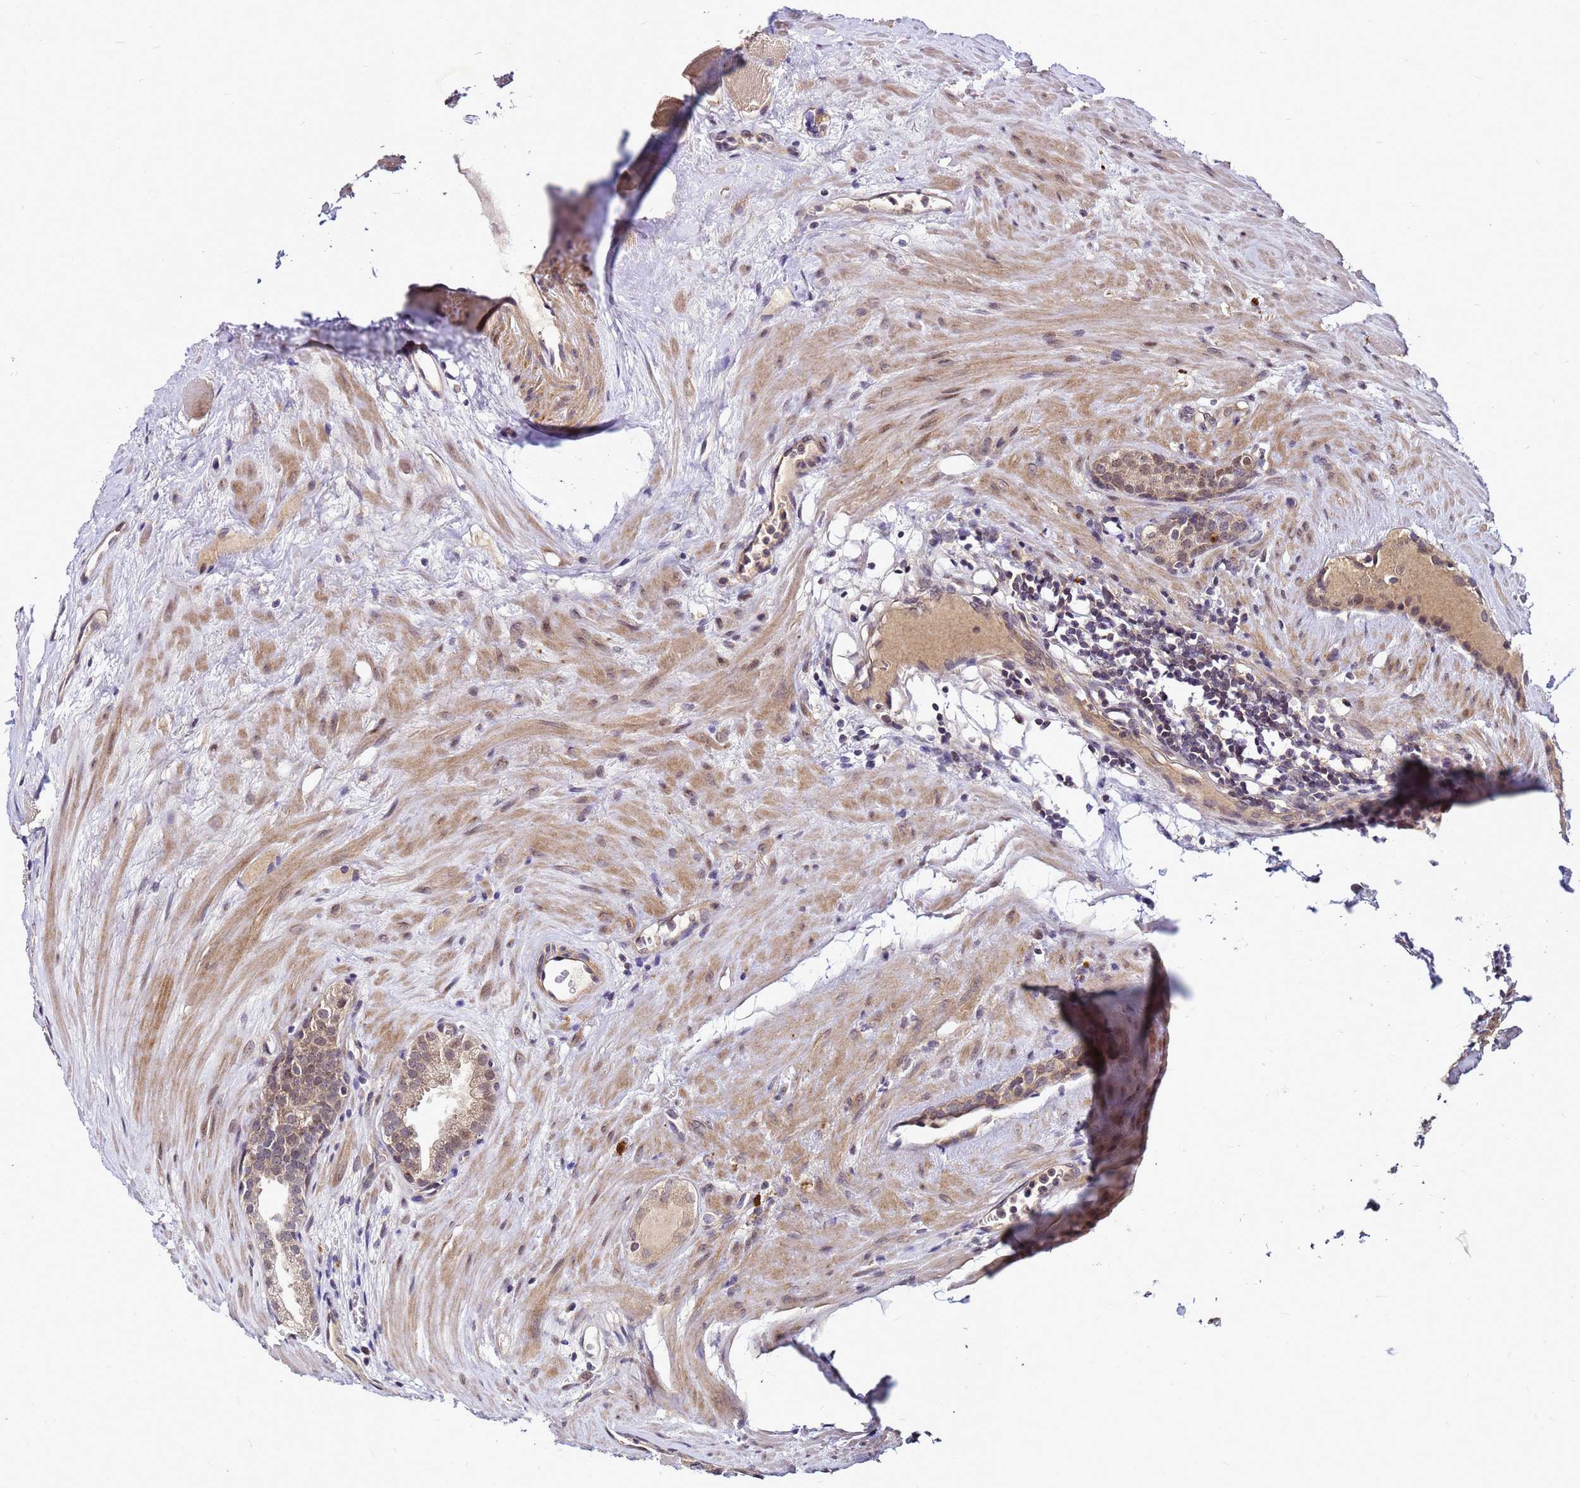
{"staining": {"intensity": "moderate", "quantity": ">75%", "location": "cytoplasmic/membranous,nuclear"}, "tissue": "prostate cancer", "cell_type": "Tumor cells", "image_type": "cancer", "snomed": [{"axis": "morphology", "description": "Adenocarcinoma, High grade"}, {"axis": "topography", "description": "Prostate"}], "caption": "Immunohistochemistry staining of prostate cancer, which reveals medium levels of moderate cytoplasmic/membranous and nuclear positivity in approximately >75% of tumor cells indicating moderate cytoplasmic/membranous and nuclear protein positivity. The staining was performed using DAB (brown) for protein detection and nuclei were counterstained in hematoxylin (blue).", "gene": "SAT1", "patient": {"sex": "male", "age": 68}}